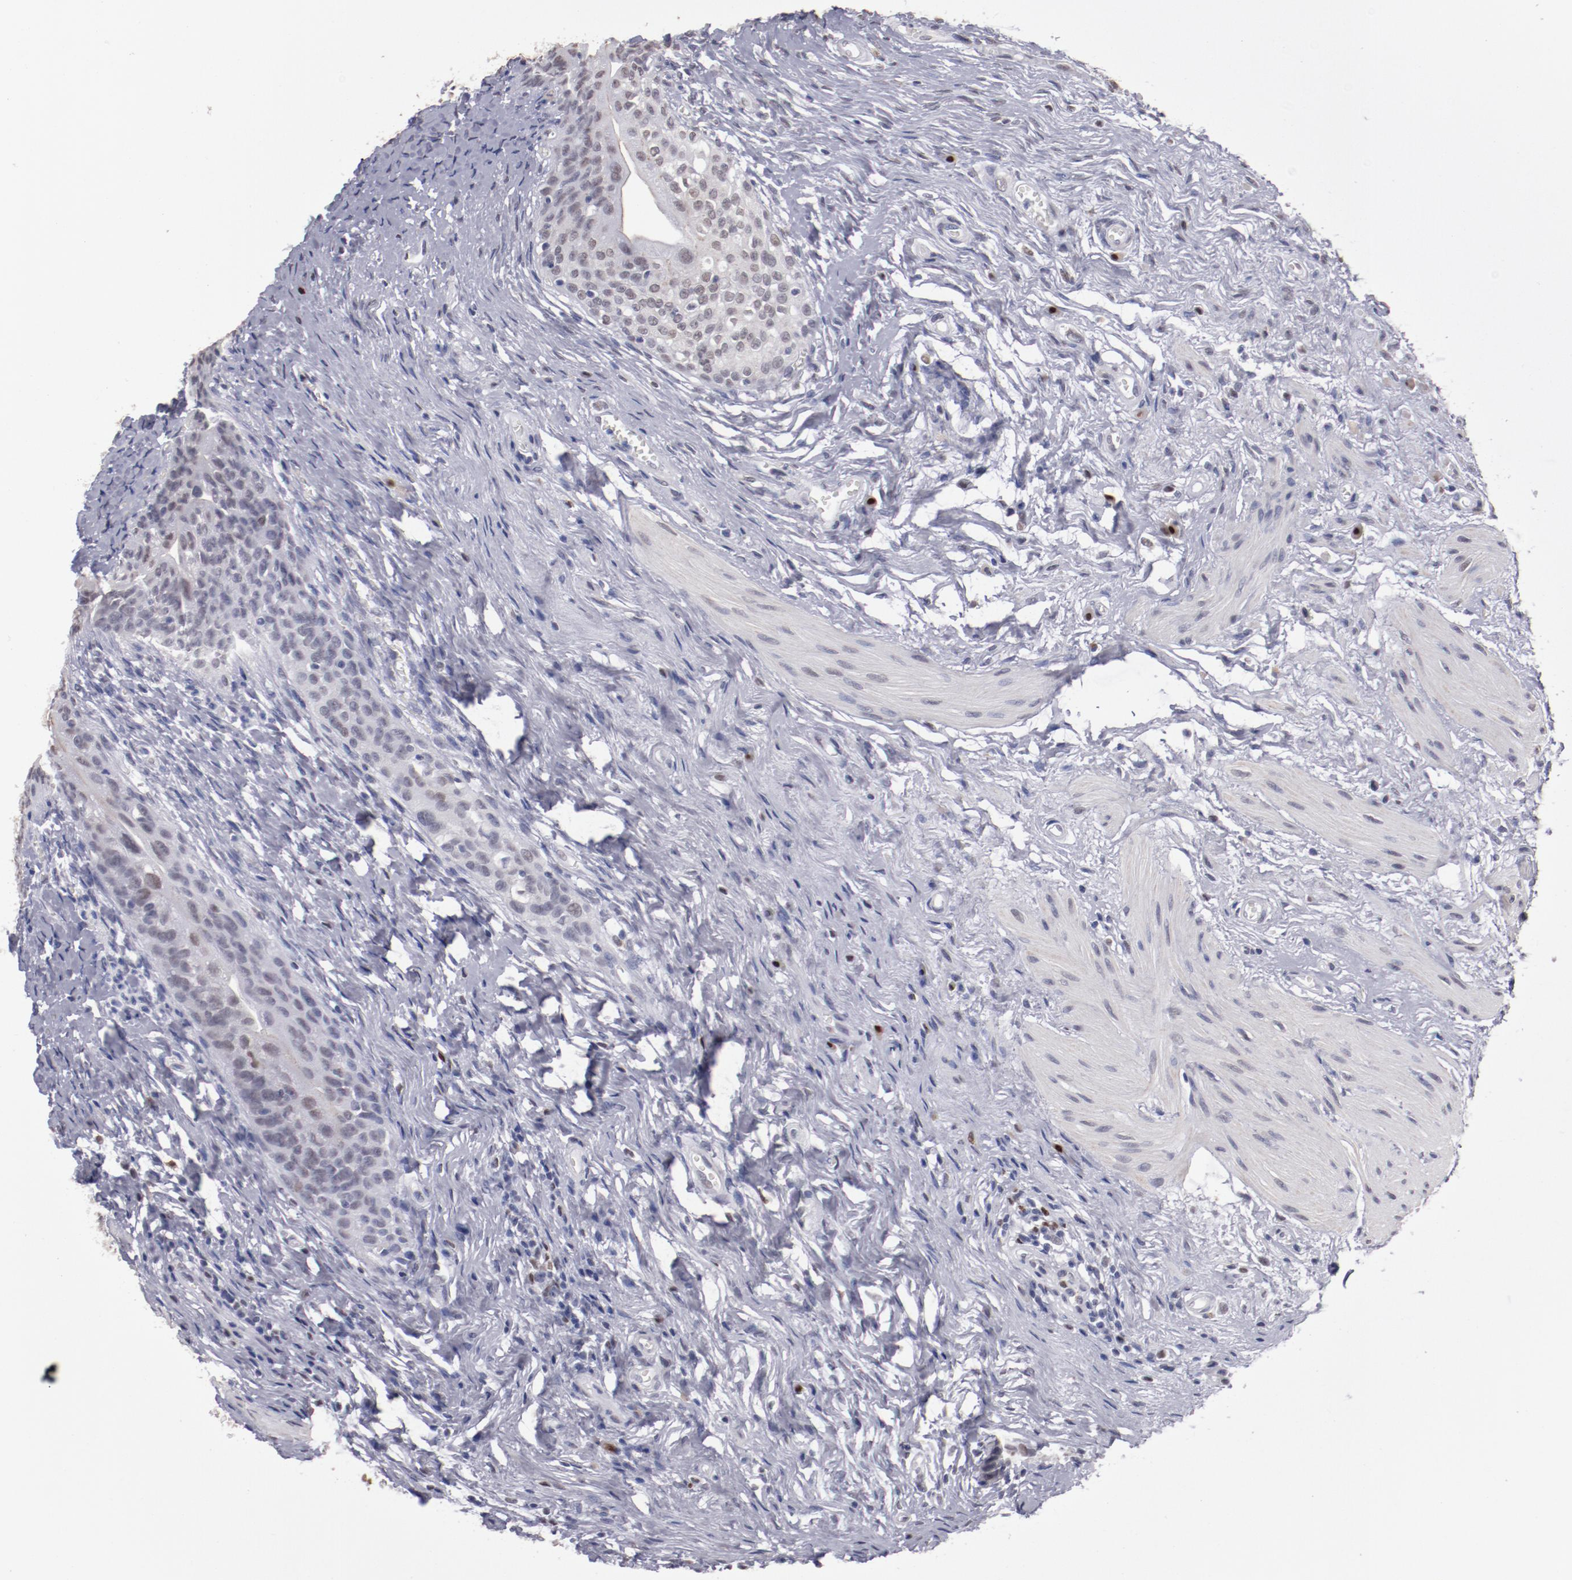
{"staining": {"intensity": "weak", "quantity": "<25%", "location": "nuclear"}, "tissue": "urinary bladder", "cell_type": "Urothelial cells", "image_type": "normal", "snomed": [{"axis": "morphology", "description": "Normal tissue, NOS"}, {"axis": "topography", "description": "Urinary bladder"}], "caption": "This is a histopathology image of immunohistochemistry staining of normal urinary bladder, which shows no staining in urothelial cells. Nuclei are stained in blue.", "gene": "IRF4", "patient": {"sex": "female", "age": 55}}